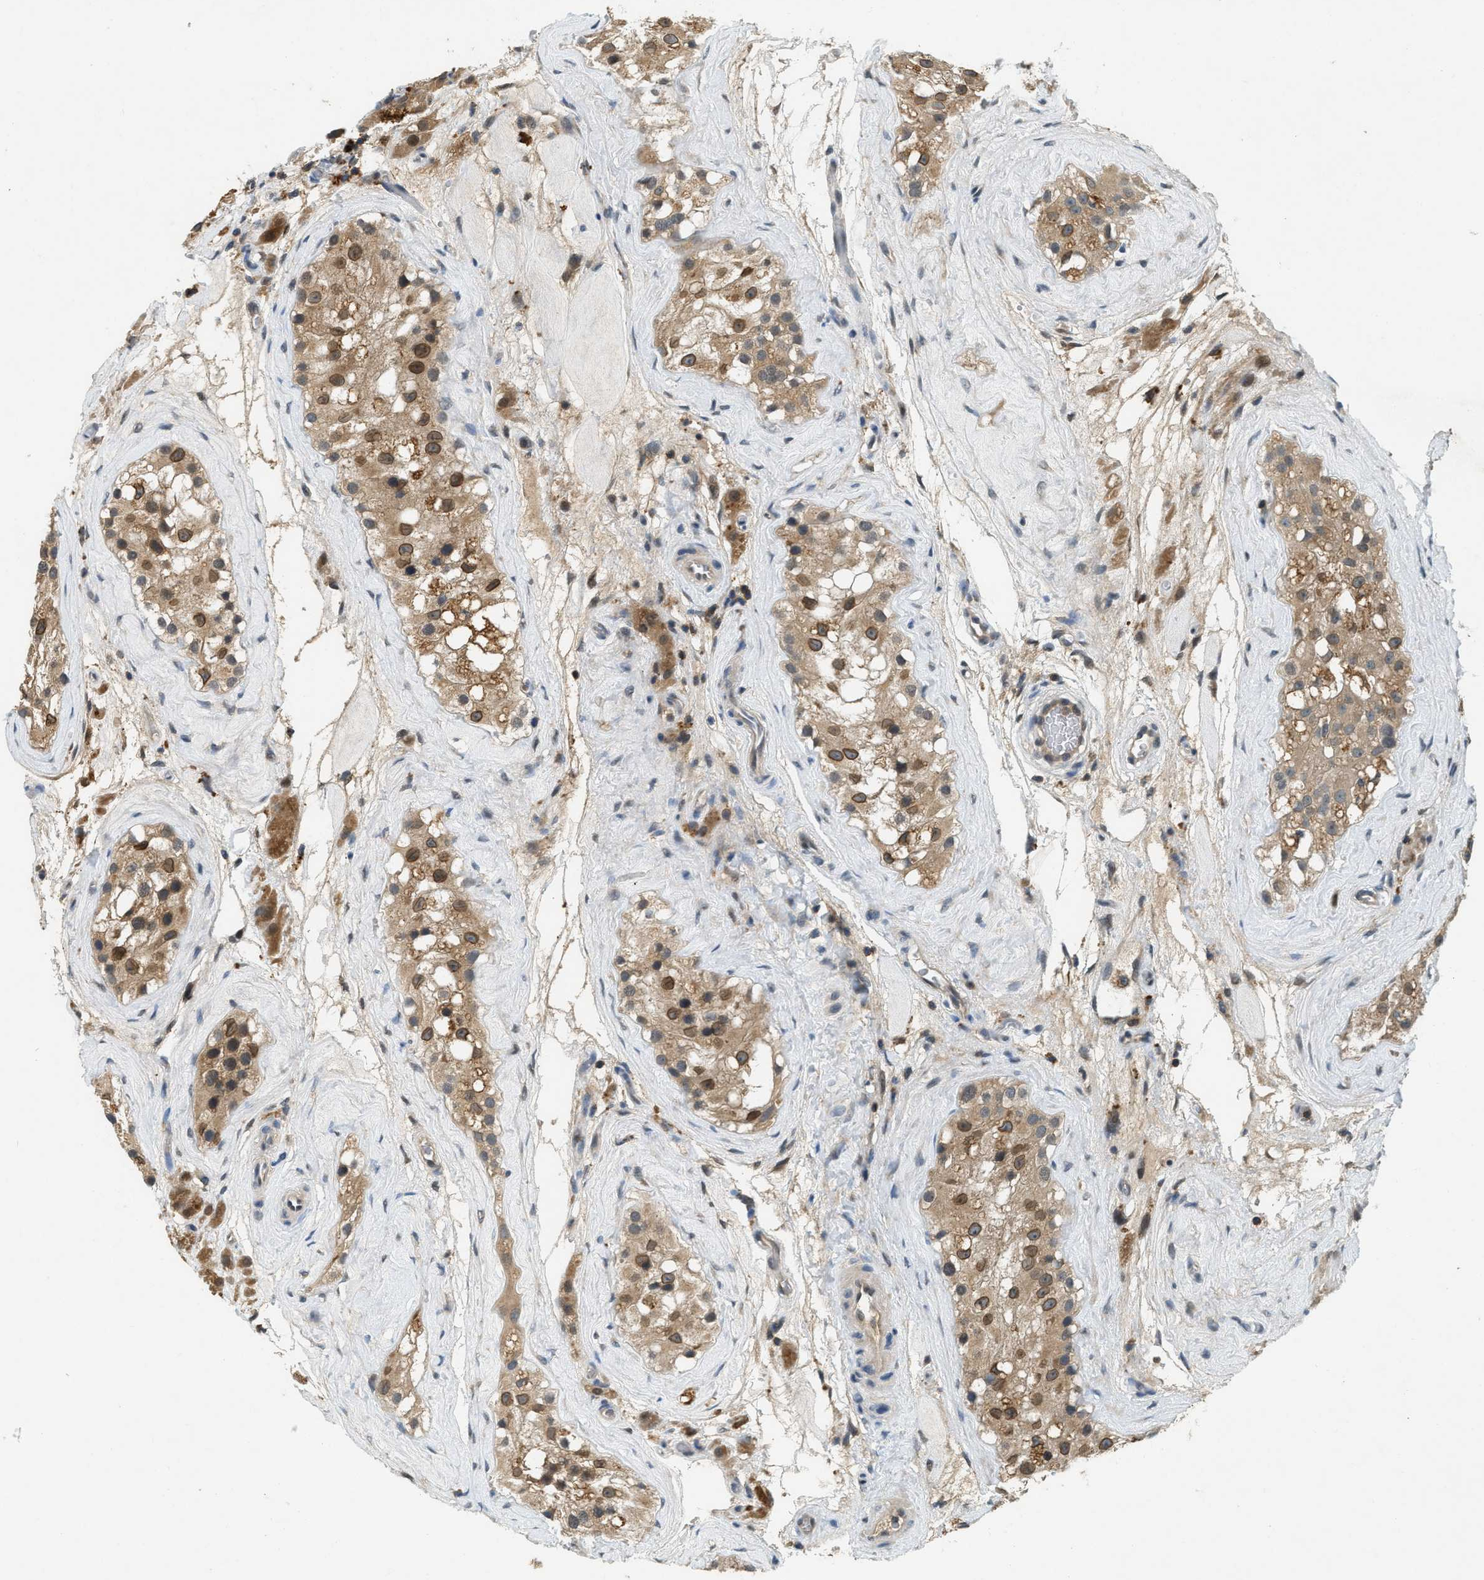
{"staining": {"intensity": "moderate", "quantity": "25%-75%", "location": "cytoplasmic/membranous,nuclear"}, "tissue": "testis", "cell_type": "Cells in seminiferous ducts", "image_type": "normal", "snomed": [{"axis": "morphology", "description": "Normal tissue, NOS"}, {"axis": "morphology", "description": "Seminoma, NOS"}, {"axis": "topography", "description": "Testis"}], "caption": "Immunohistochemistry (IHC) micrograph of unremarkable human testis stained for a protein (brown), which exhibits medium levels of moderate cytoplasmic/membranous,nuclear positivity in approximately 25%-75% of cells in seminiferous ducts.", "gene": "GMPPB", "patient": {"sex": "male", "age": 71}}